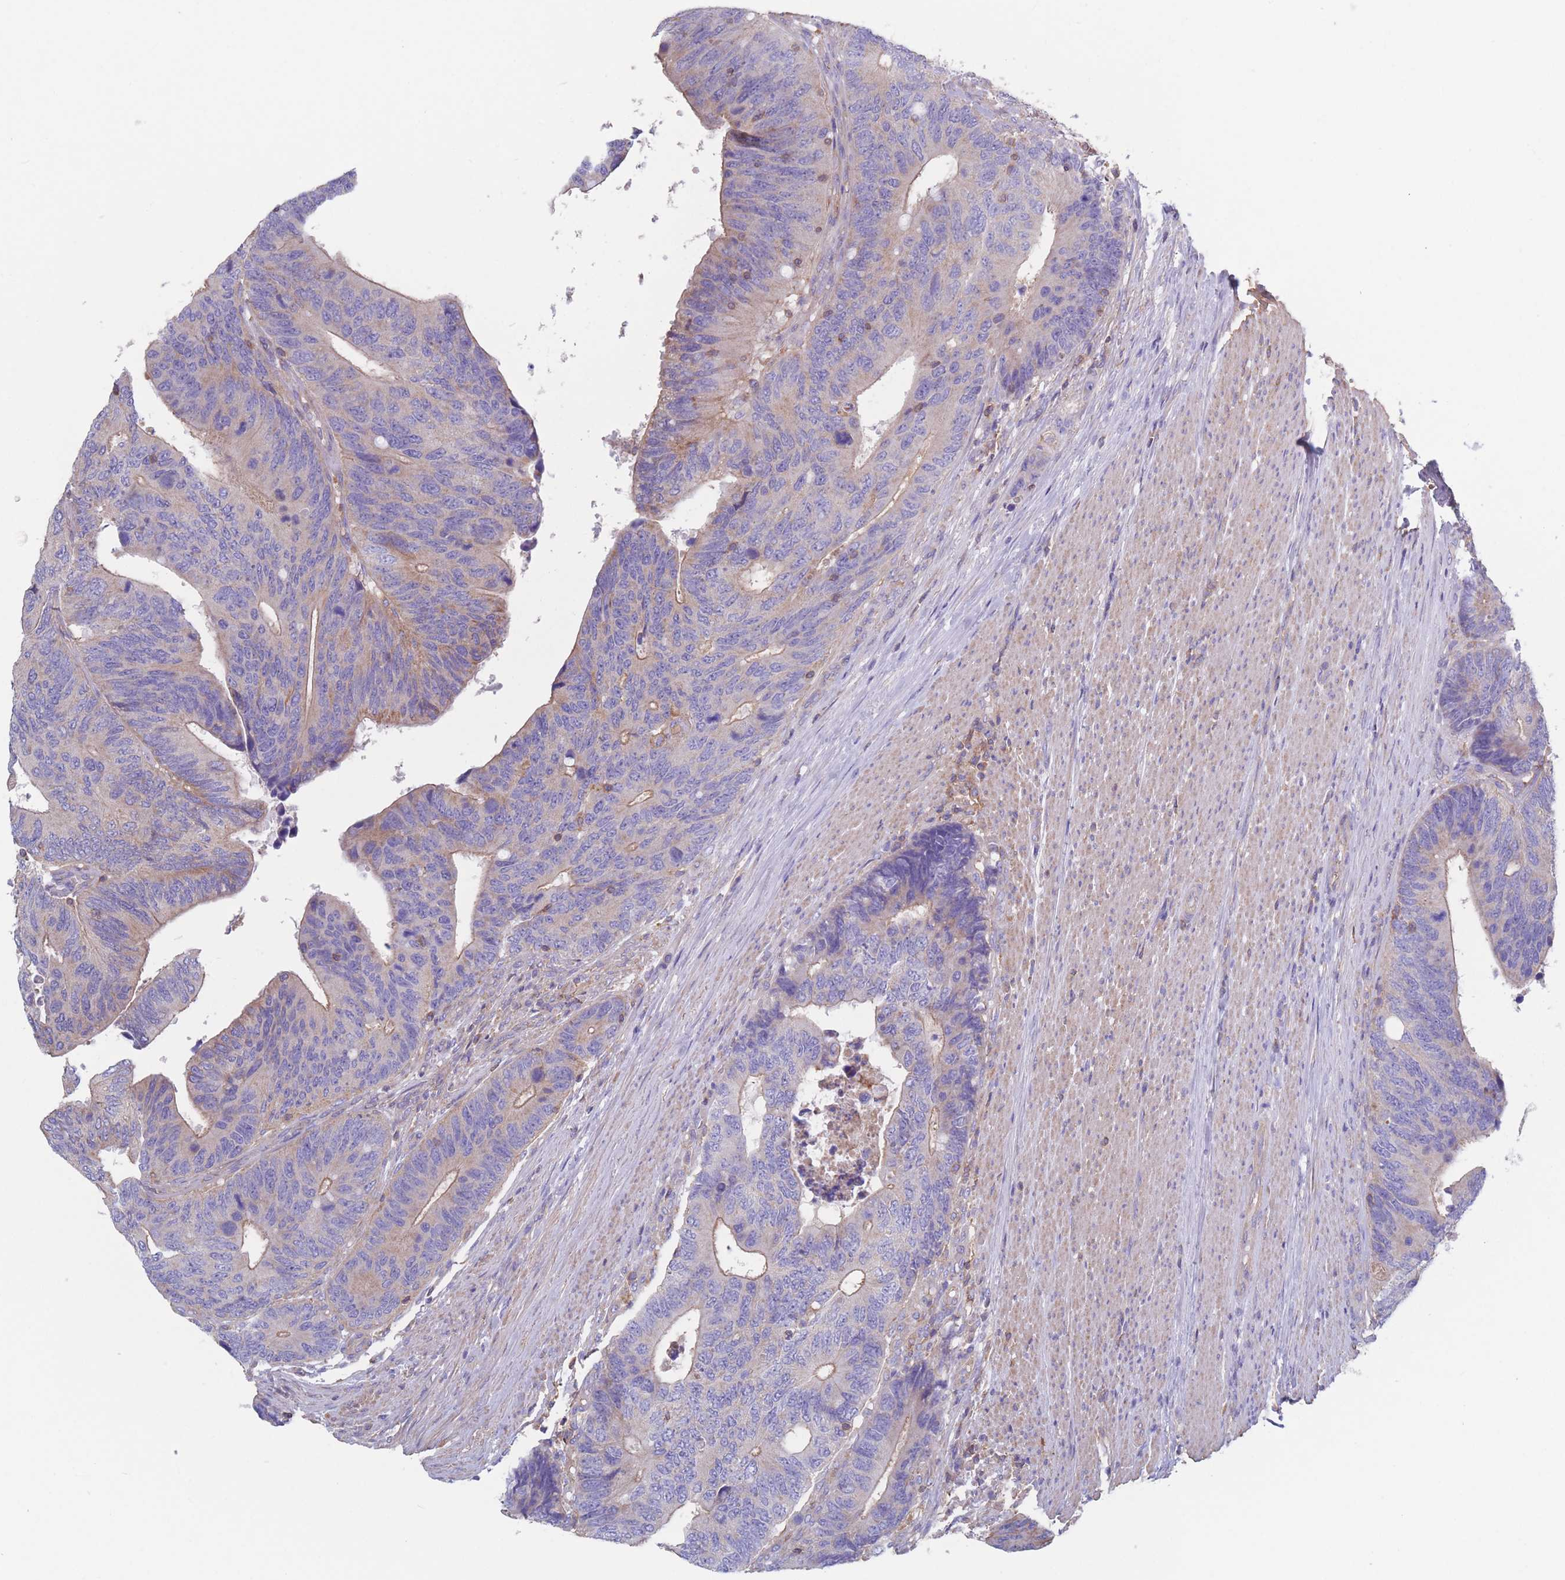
{"staining": {"intensity": "weak", "quantity": "25%-75%", "location": "cytoplasmic/membranous"}, "tissue": "colorectal cancer", "cell_type": "Tumor cells", "image_type": "cancer", "snomed": [{"axis": "morphology", "description": "Adenocarcinoma, NOS"}, {"axis": "topography", "description": "Colon"}], "caption": "There is low levels of weak cytoplasmic/membranous positivity in tumor cells of colorectal cancer, as demonstrated by immunohistochemical staining (brown color).", "gene": "ADH1A", "patient": {"sex": "male", "age": 87}}